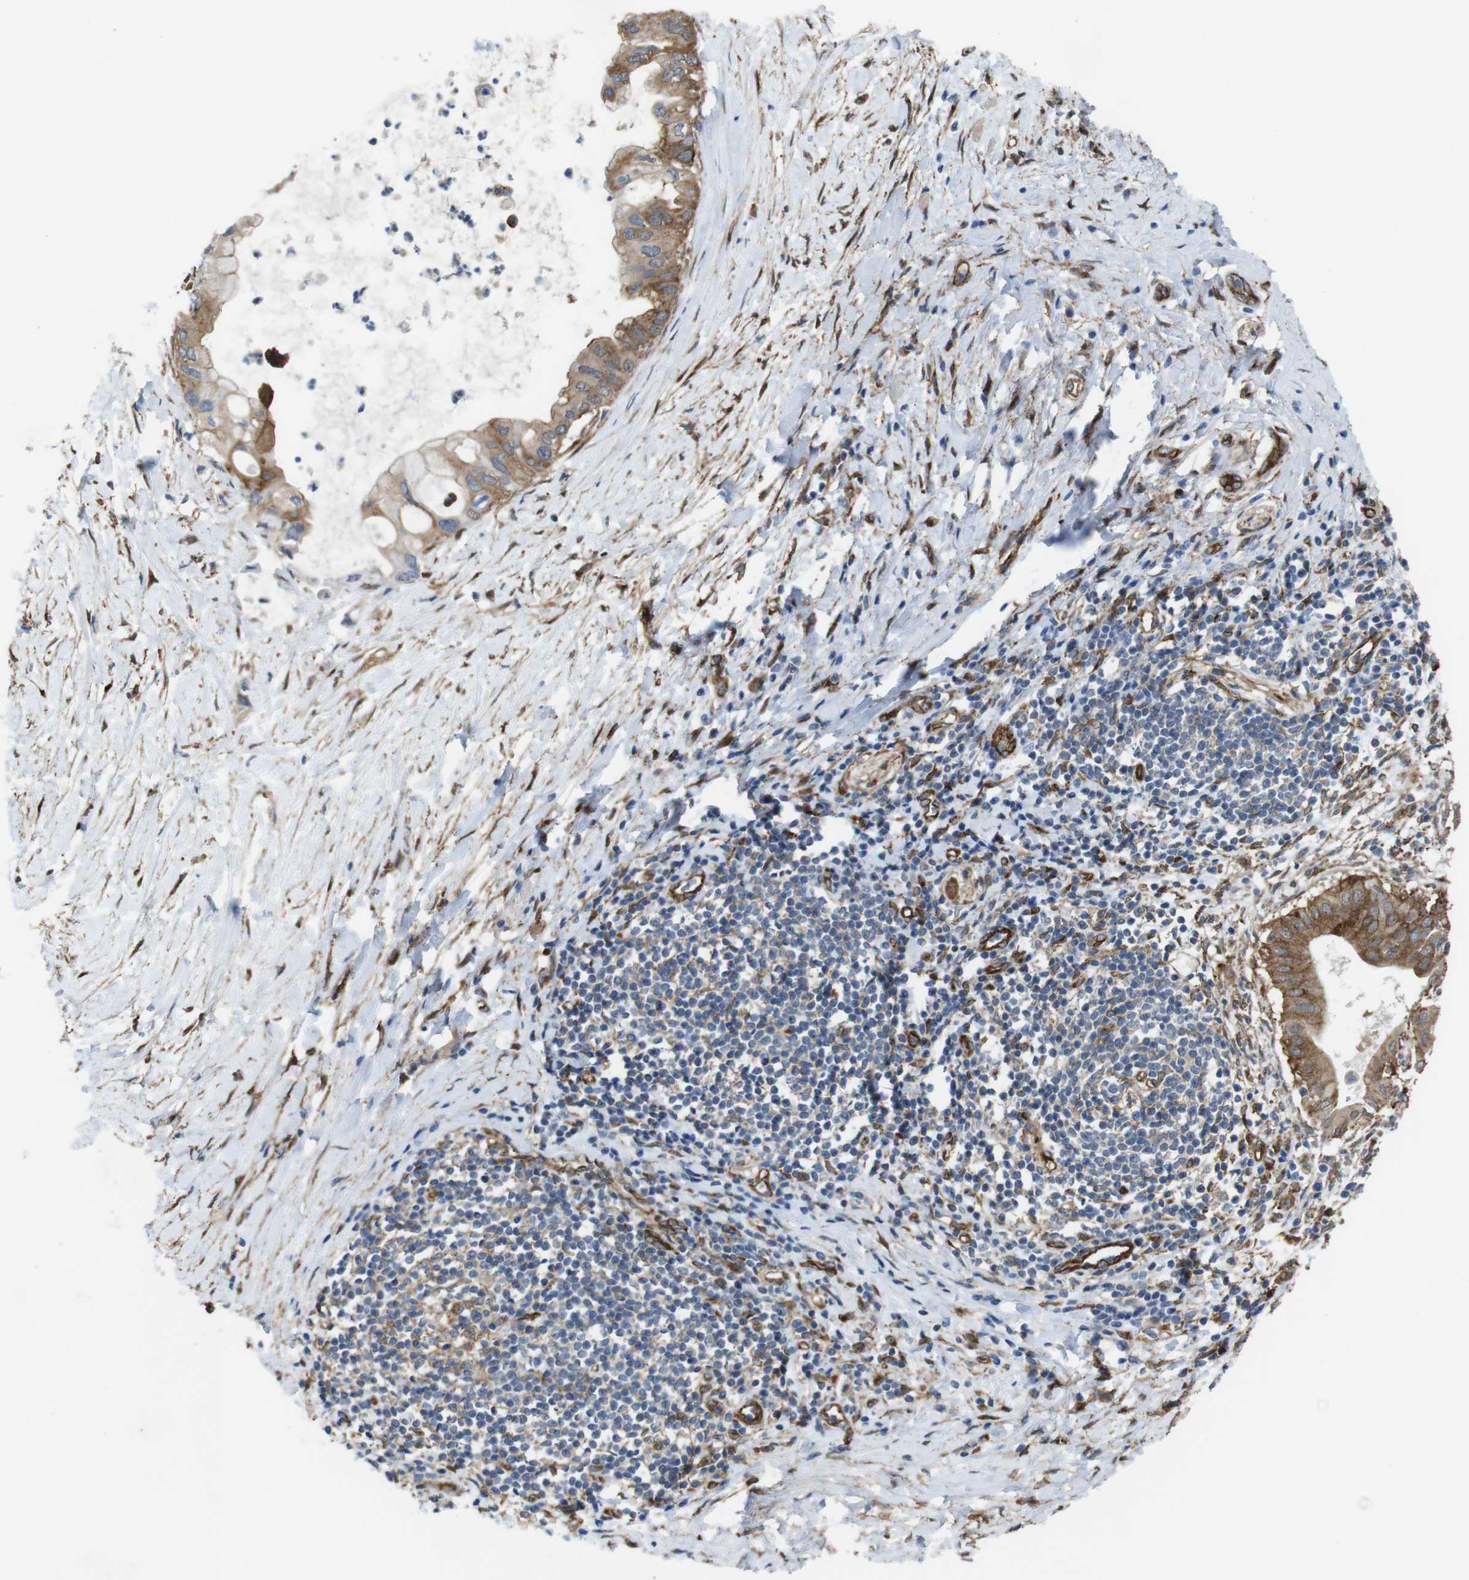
{"staining": {"intensity": "moderate", "quantity": ">75%", "location": "cytoplasmic/membranous"}, "tissue": "pancreatic cancer", "cell_type": "Tumor cells", "image_type": "cancer", "snomed": [{"axis": "morphology", "description": "Adenocarcinoma, NOS"}, {"axis": "topography", "description": "Pancreas"}], "caption": "The image exhibits a brown stain indicating the presence of a protein in the cytoplasmic/membranous of tumor cells in pancreatic cancer.", "gene": "PTGER4", "patient": {"sex": "male", "age": 55}}